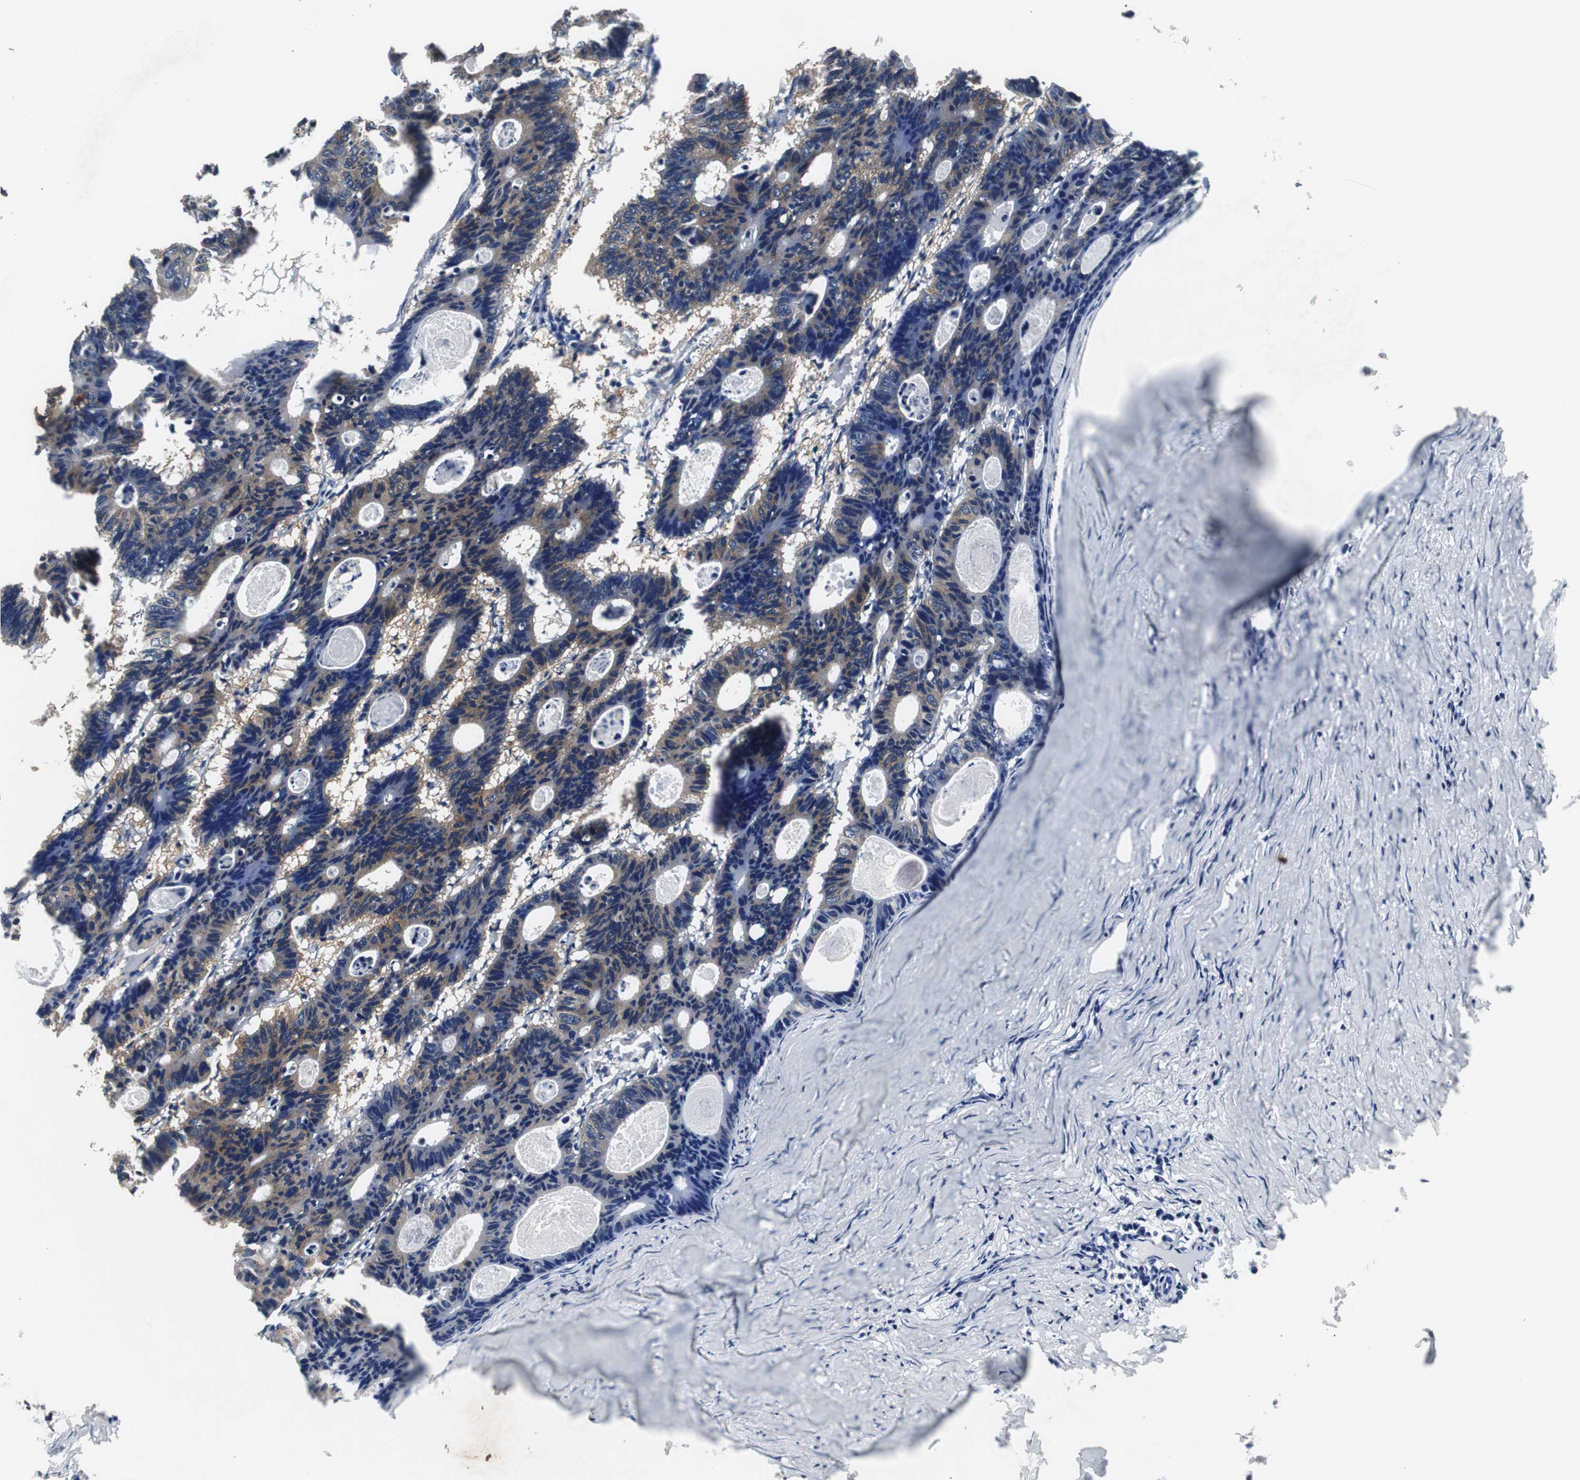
{"staining": {"intensity": "weak", "quantity": ">75%", "location": "cytoplasmic/membranous"}, "tissue": "colorectal cancer", "cell_type": "Tumor cells", "image_type": "cancer", "snomed": [{"axis": "morphology", "description": "Adenocarcinoma, NOS"}, {"axis": "topography", "description": "Colon"}], "caption": "Protein expression analysis of human colorectal cancer (adenocarcinoma) reveals weak cytoplasmic/membranous staining in about >75% of tumor cells.", "gene": "ISCU", "patient": {"sex": "female", "age": 55}}